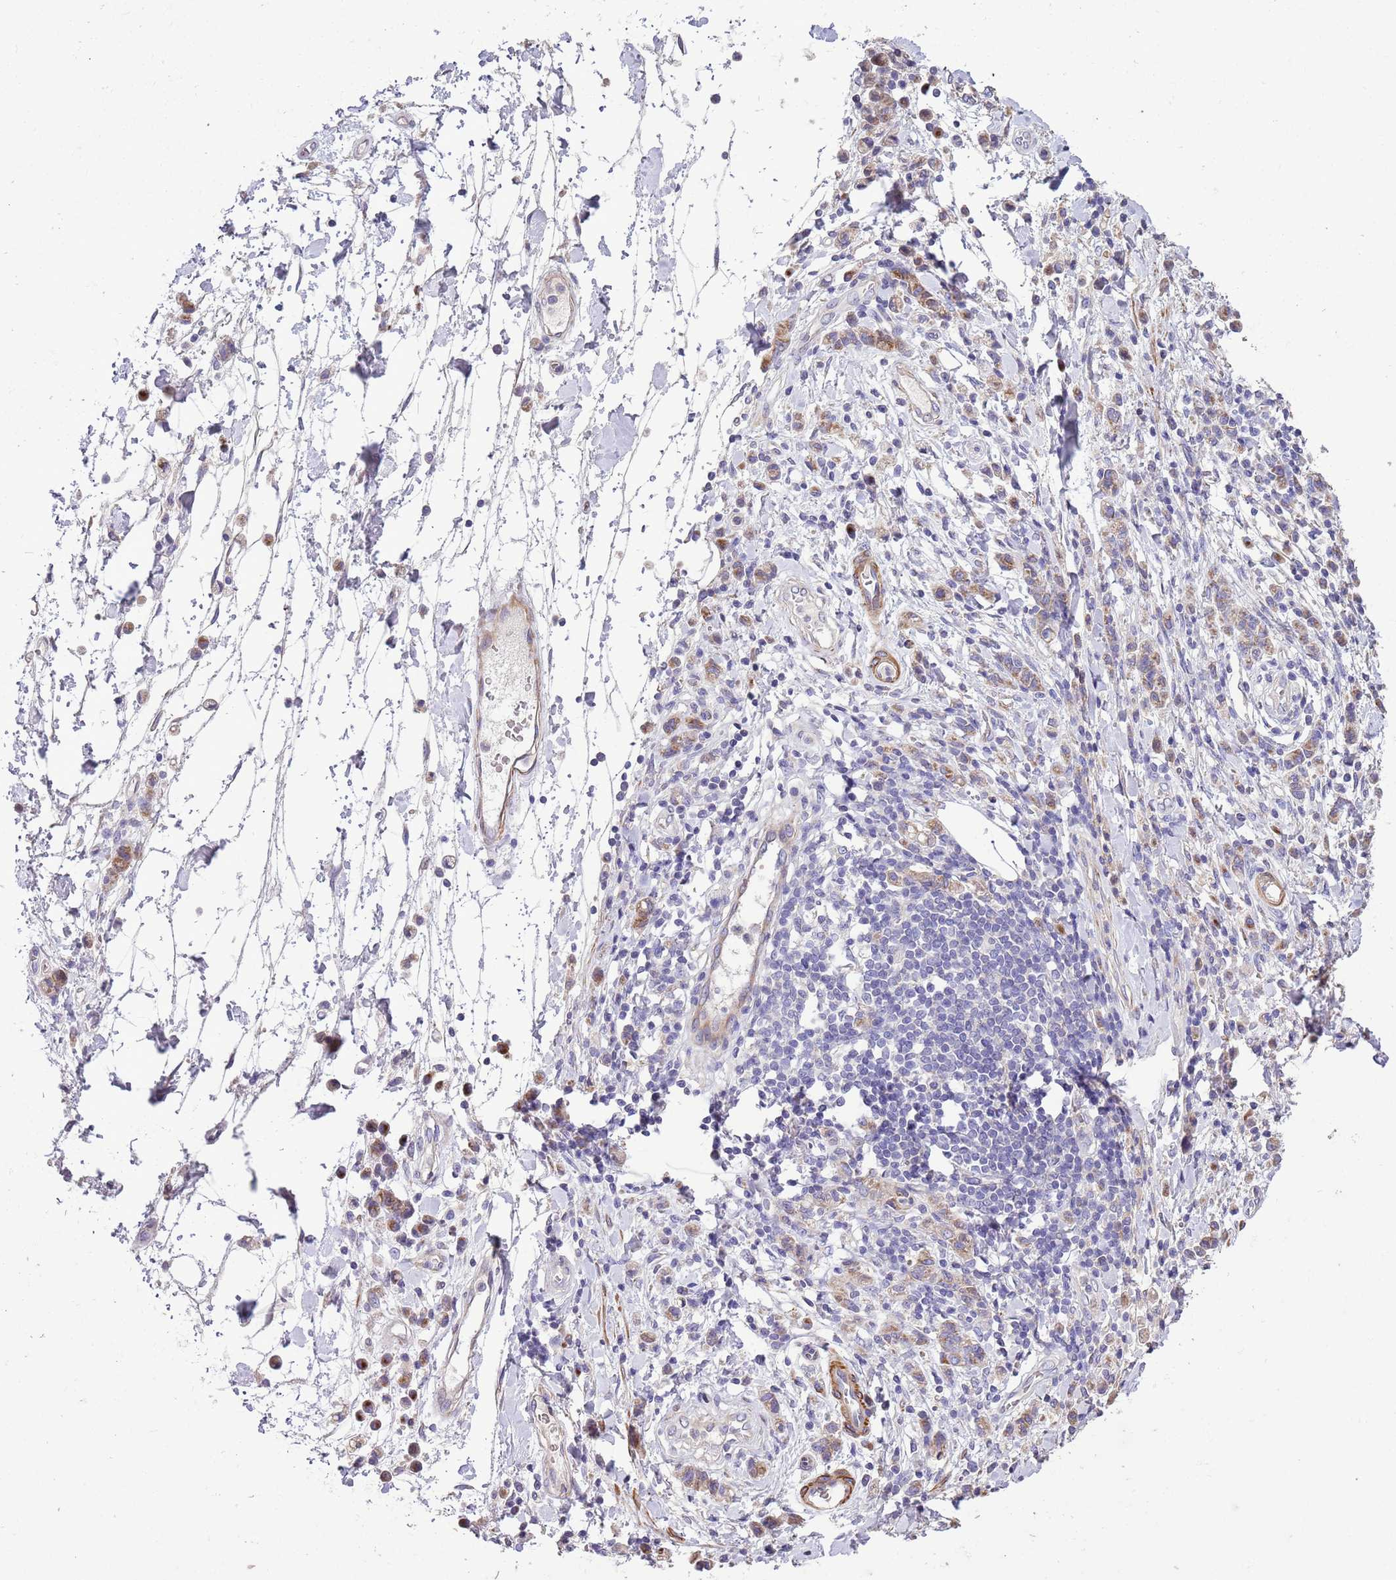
{"staining": {"intensity": "moderate", "quantity": ">75%", "location": "cytoplasmic/membranous"}, "tissue": "stomach cancer", "cell_type": "Tumor cells", "image_type": "cancer", "snomed": [{"axis": "morphology", "description": "Adenocarcinoma, NOS"}, {"axis": "topography", "description": "Stomach"}], "caption": "Immunohistochemical staining of adenocarcinoma (stomach) shows medium levels of moderate cytoplasmic/membranous expression in approximately >75% of tumor cells.", "gene": "PIGA", "patient": {"sex": "male", "age": 77}}